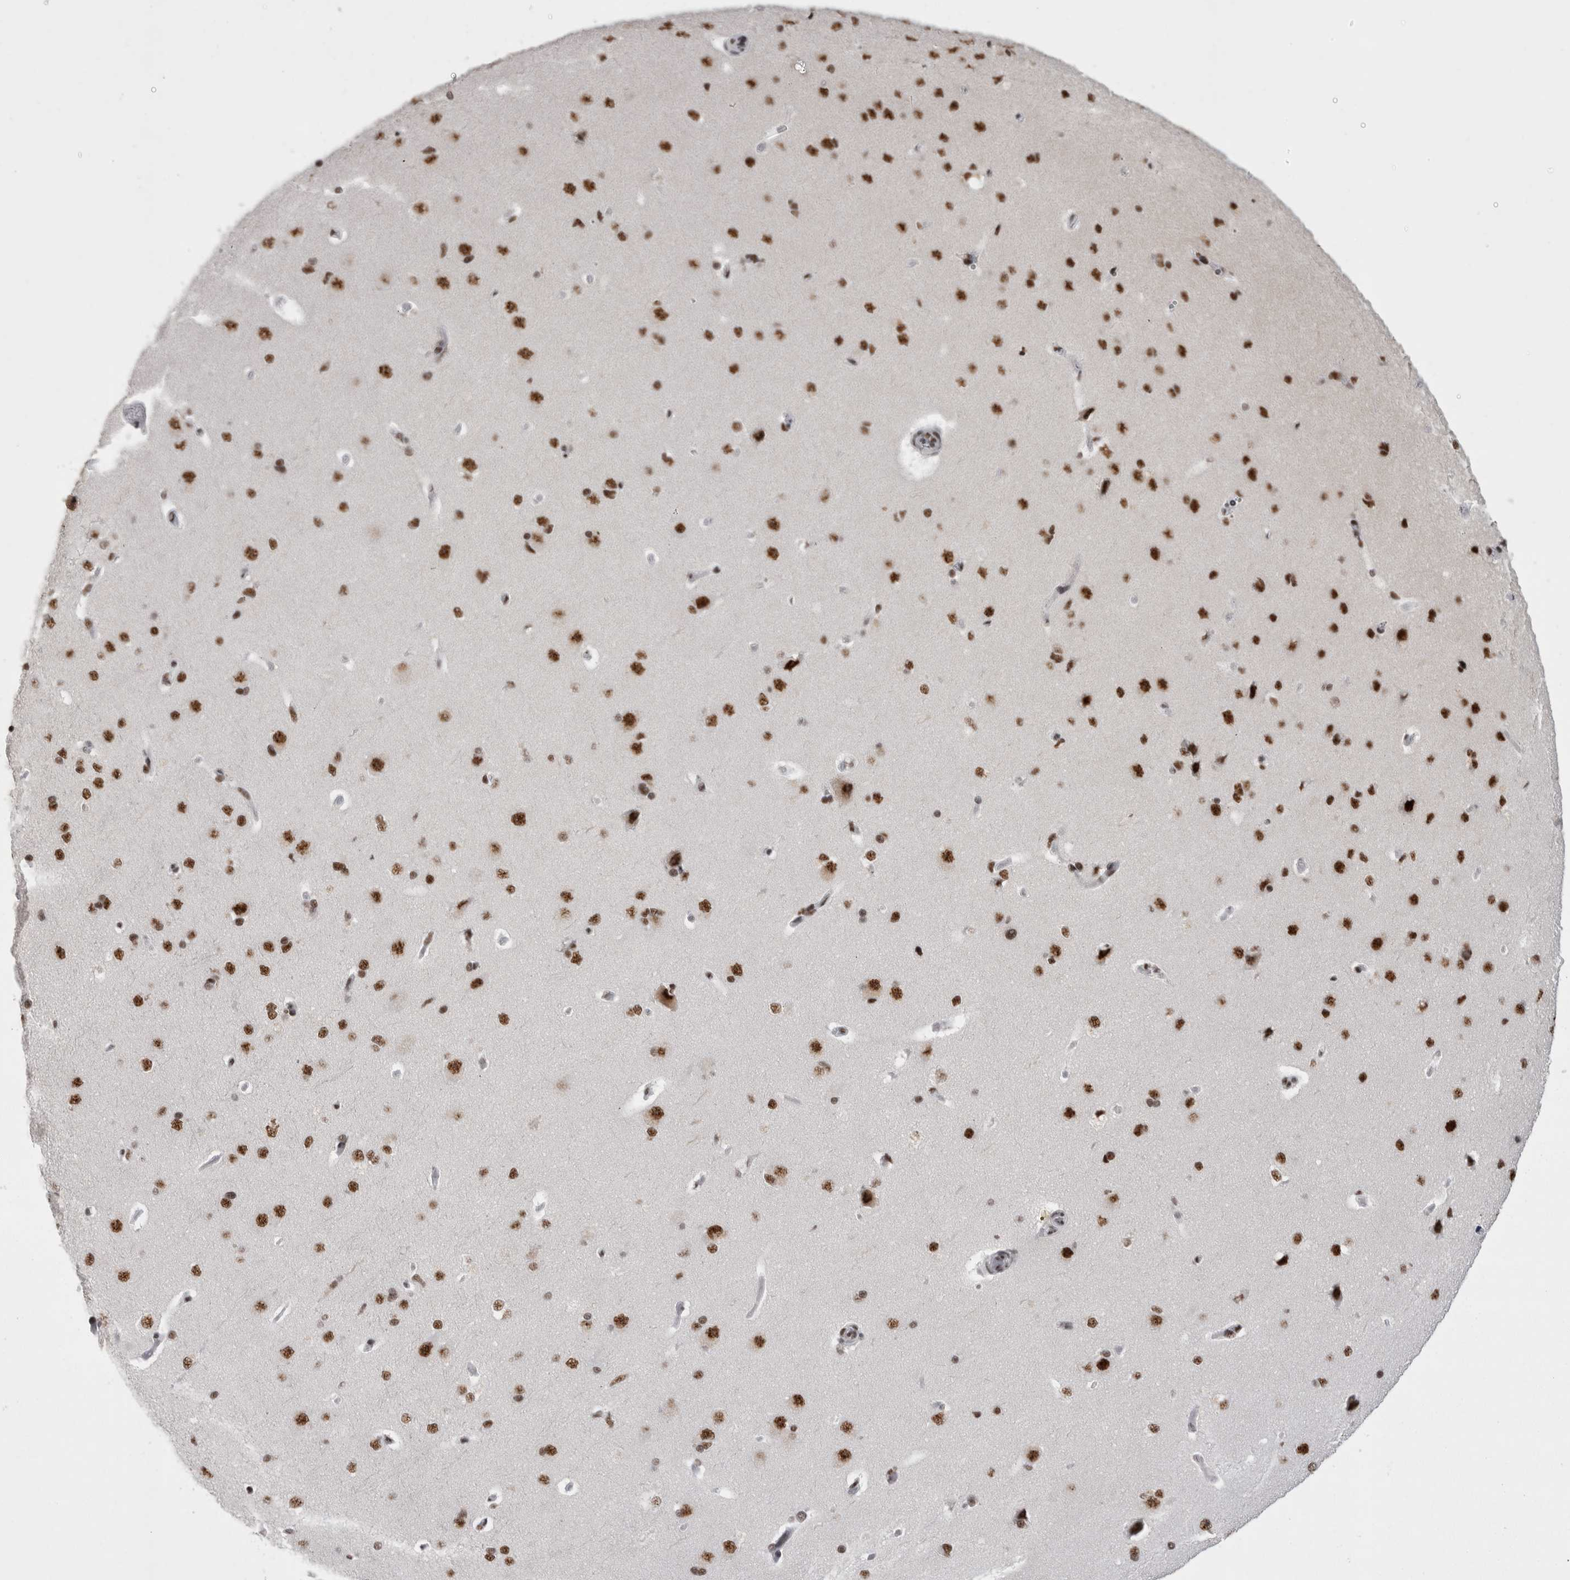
{"staining": {"intensity": "moderate", "quantity": "25%-75%", "location": "nuclear"}, "tissue": "cerebral cortex", "cell_type": "Endothelial cells", "image_type": "normal", "snomed": [{"axis": "morphology", "description": "Normal tissue, NOS"}, {"axis": "topography", "description": "Cerebral cortex"}], "caption": "Human cerebral cortex stained for a protein (brown) shows moderate nuclear positive expression in about 25%-75% of endothelial cells.", "gene": "SNRNP40", "patient": {"sex": "male", "age": 62}}